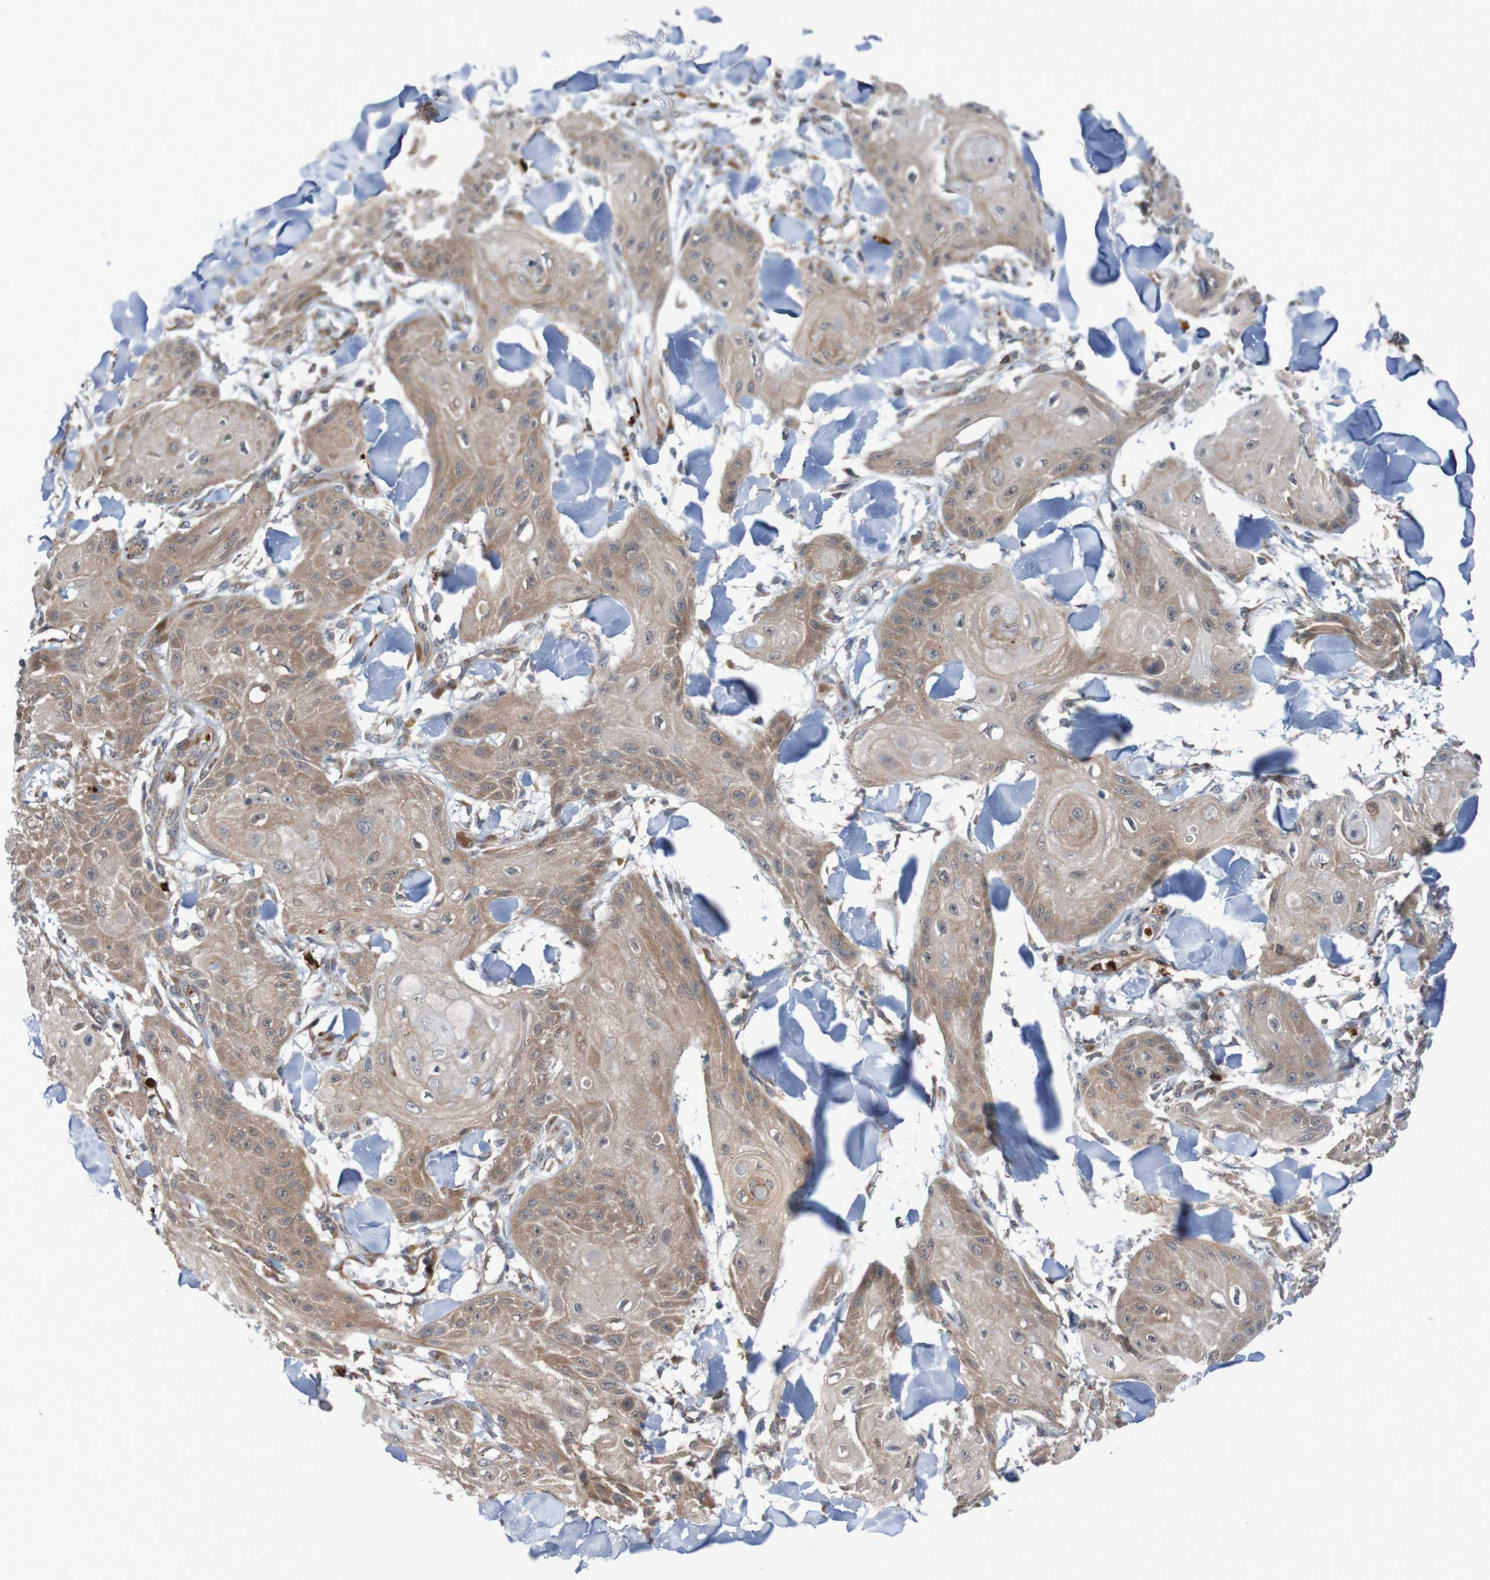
{"staining": {"intensity": "weak", "quantity": ">75%", "location": "cytoplasmic/membranous"}, "tissue": "skin cancer", "cell_type": "Tumor cells", "image_type": "cancer", "snomed": [{"axis": "morphology", "description": "Squamous cell carcinoma, NOS"}, {"axis": "topography", "description": "Skin"}], "caption": "Protein expression by immunohistochemistry (IHC) reveals weak cytoplasmic/membranous expression in about >75% of tumor cells in skin squamous cell carcinoma.", "gene": "ST8SIA6", "patient": {"sex": "male", "age": 74}}